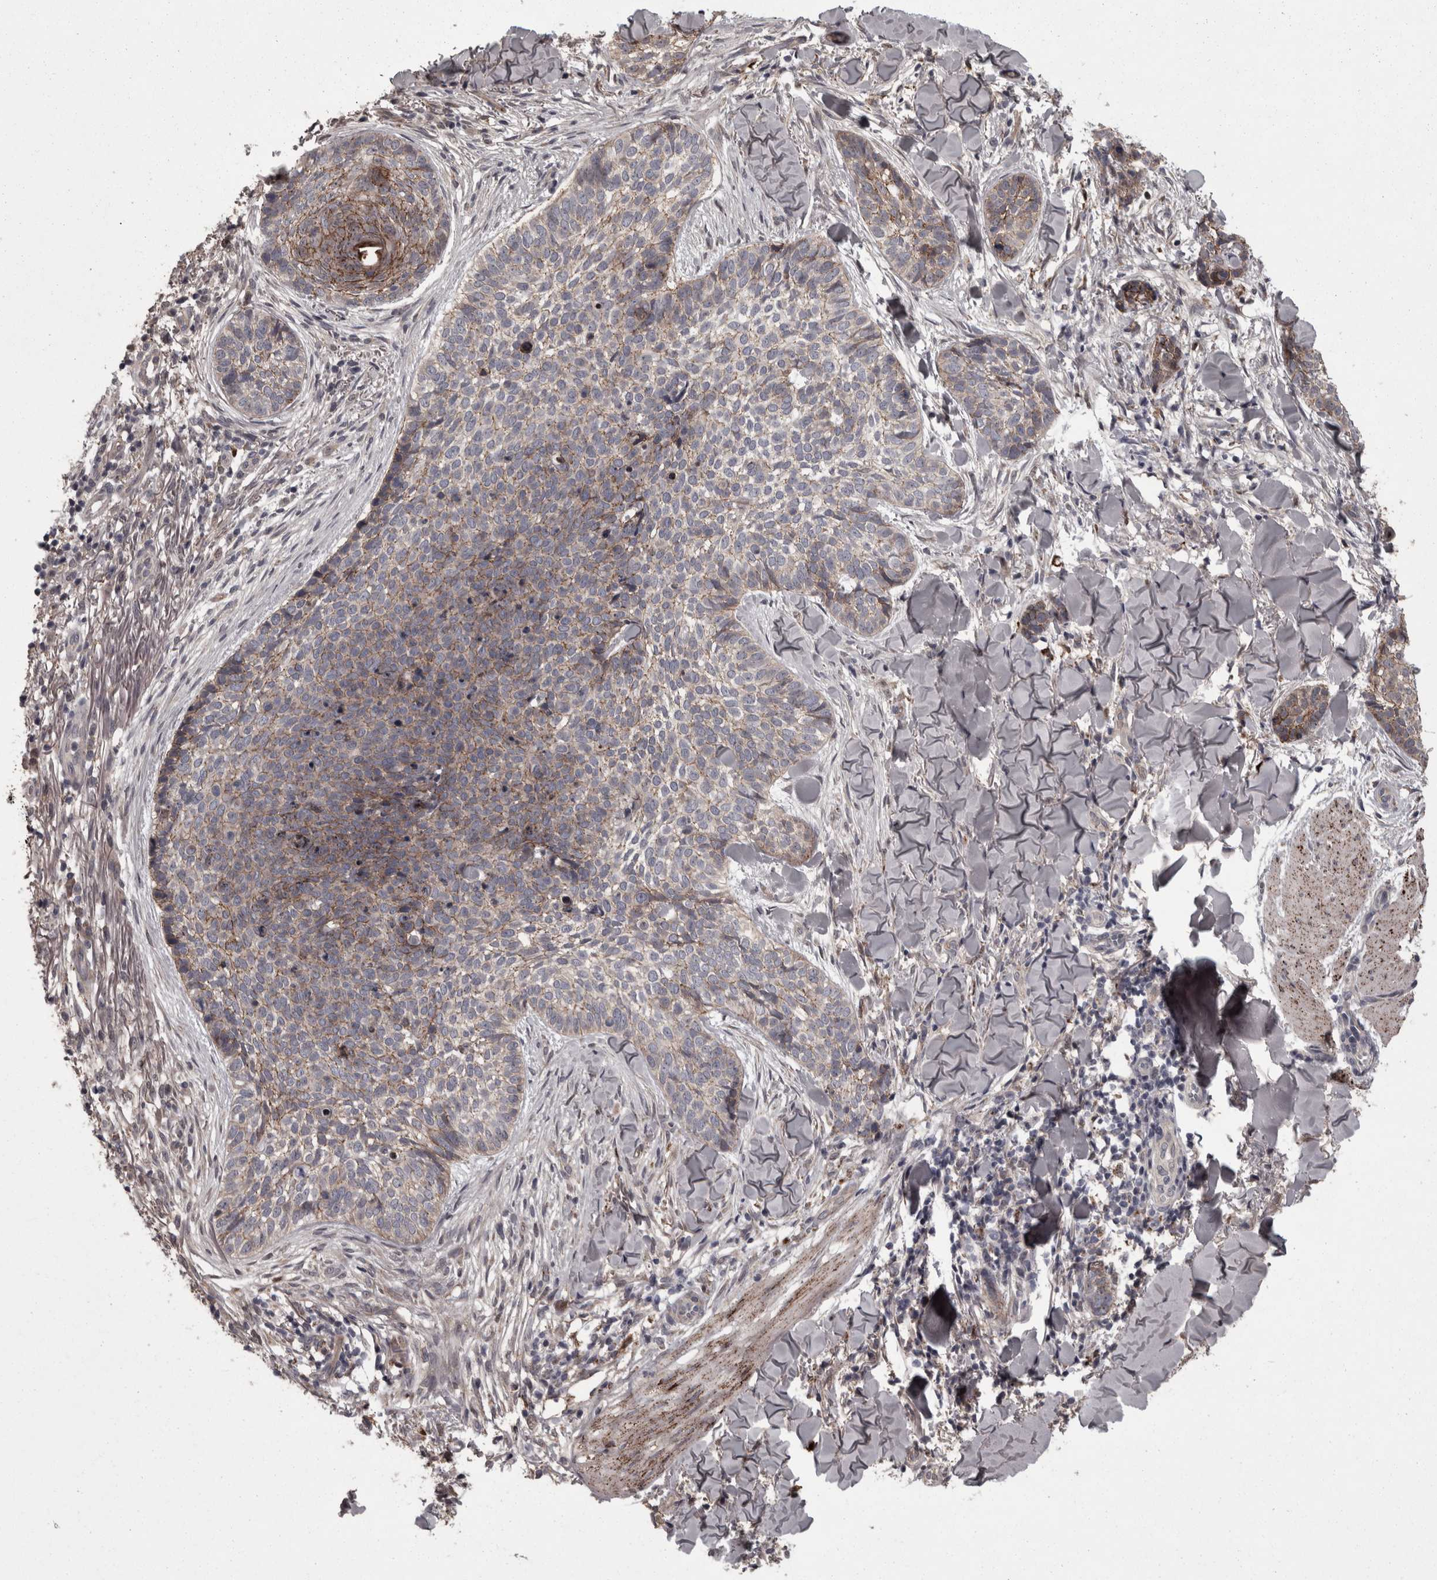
{"staining": {"intensity": "weak", "quantity": "25%-75%", "location": "cytoplasmic/membranous"}, "tissue": "skin cancer", "cell_type": "Tumor cells", "image_type": "cancer", "snomed": [{"axis": "morphology", "description": "Normal tissue, NOS"}, {"axis": "morphology", "description": "Basal cell carcinoma"}, {"axis": "topography", "description": "Skin"}], "caption": "Skin cancer was stained to show a protein in brown. There is low levels of weak cytoplasmic/membranous positivity in approximately 25%-75% of tumor cells.", "gene": "PCDH17", "patient": {"sex": "male", "age": 67}}